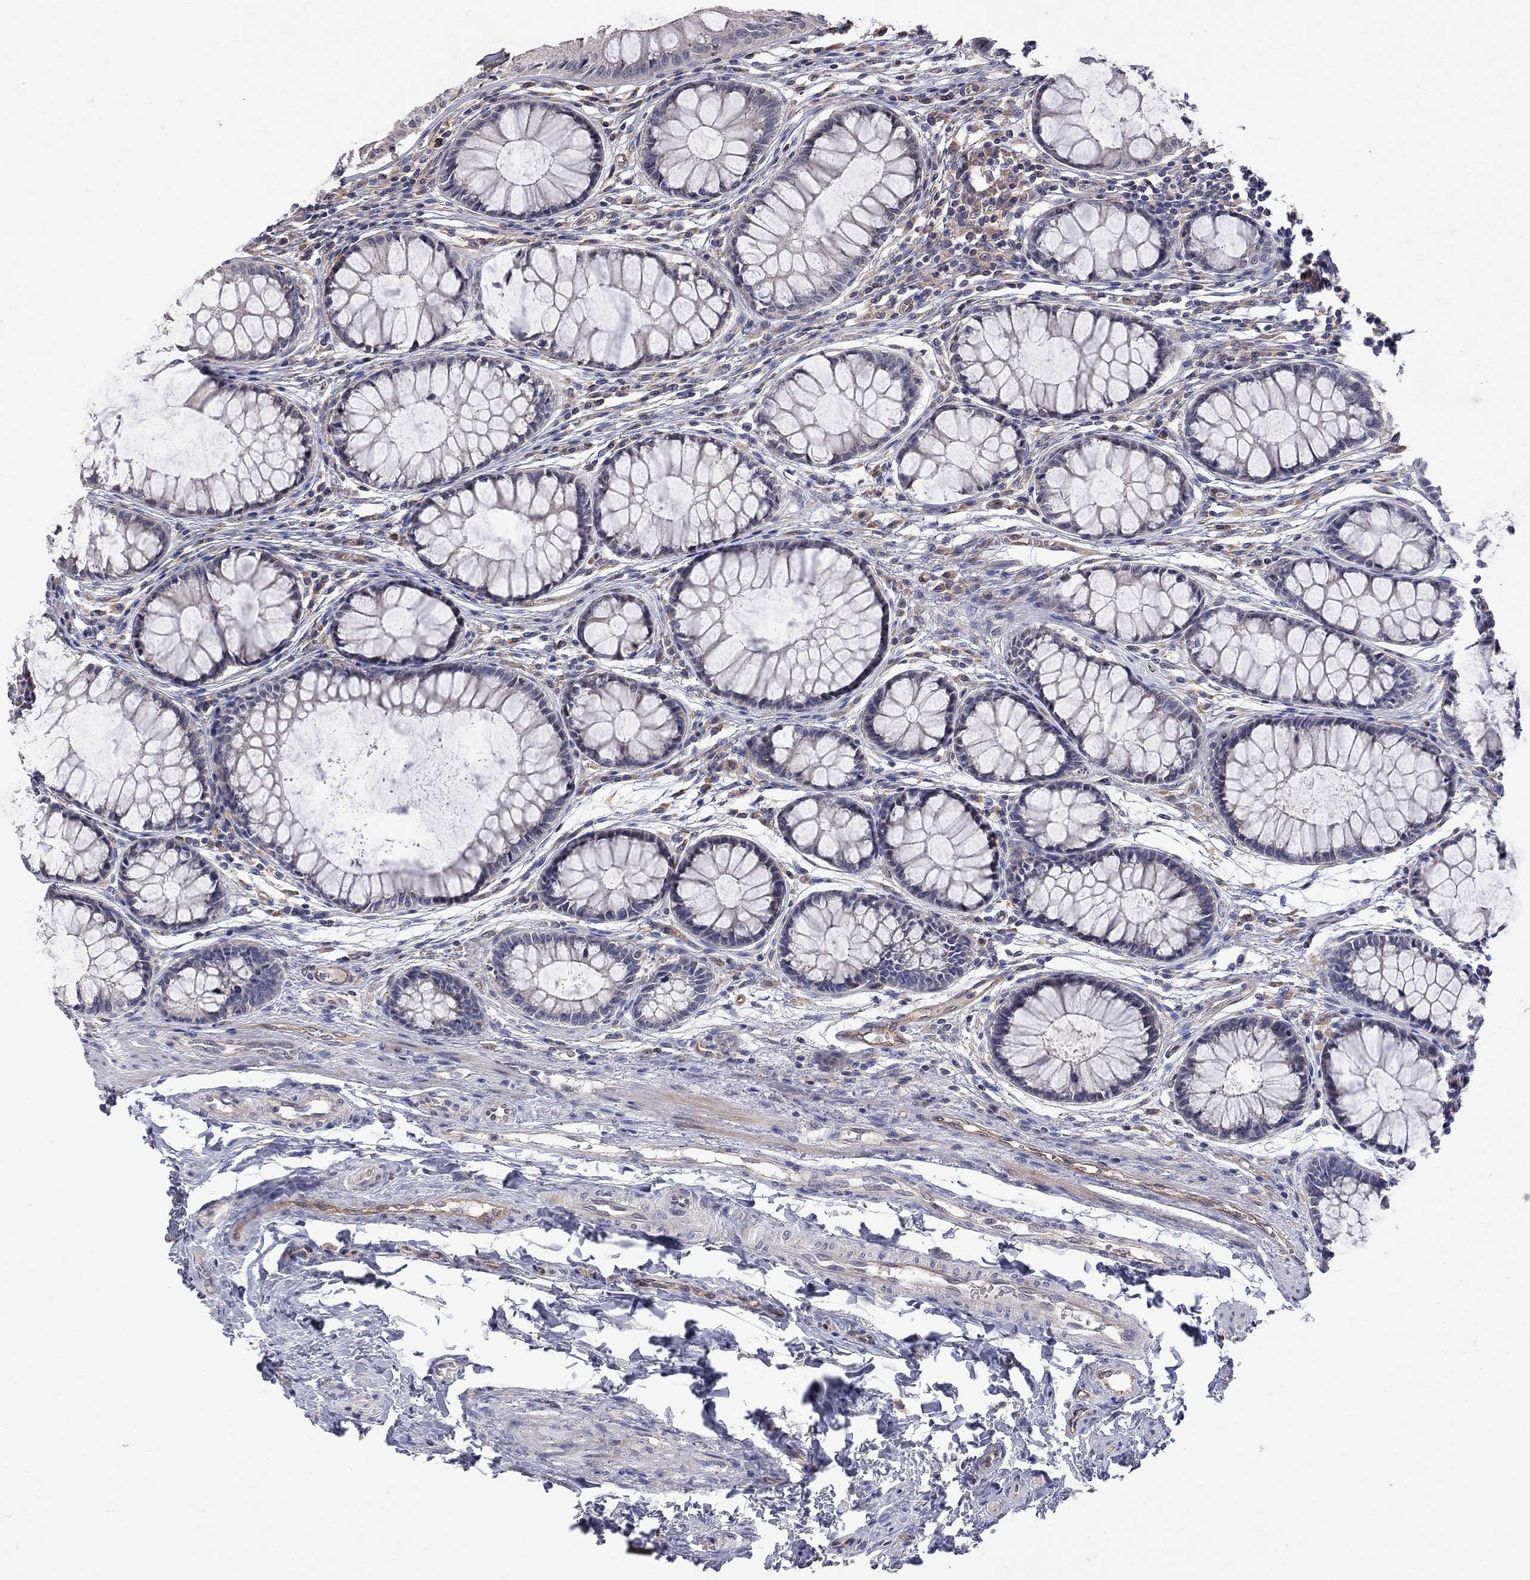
{"staining": {"intensity": "strong", "quantity": ">75%", "location": "cytoplasmic/membranous"}, "tissue": "colon", "cell_type": "Endothelial cells", "image_type": "normal", "snomed": [{"axis": "morphology", "description": "Normal tissue, NOS"}, {"axis": "topography", "description": "Colon"}], "caption": "An image of human colon stained for a protein shows strong cytoplasmic/membranous brown staining in endothelial cells.", "gene": "ABI3", "patient": {"sex": "female", "age": 65}}